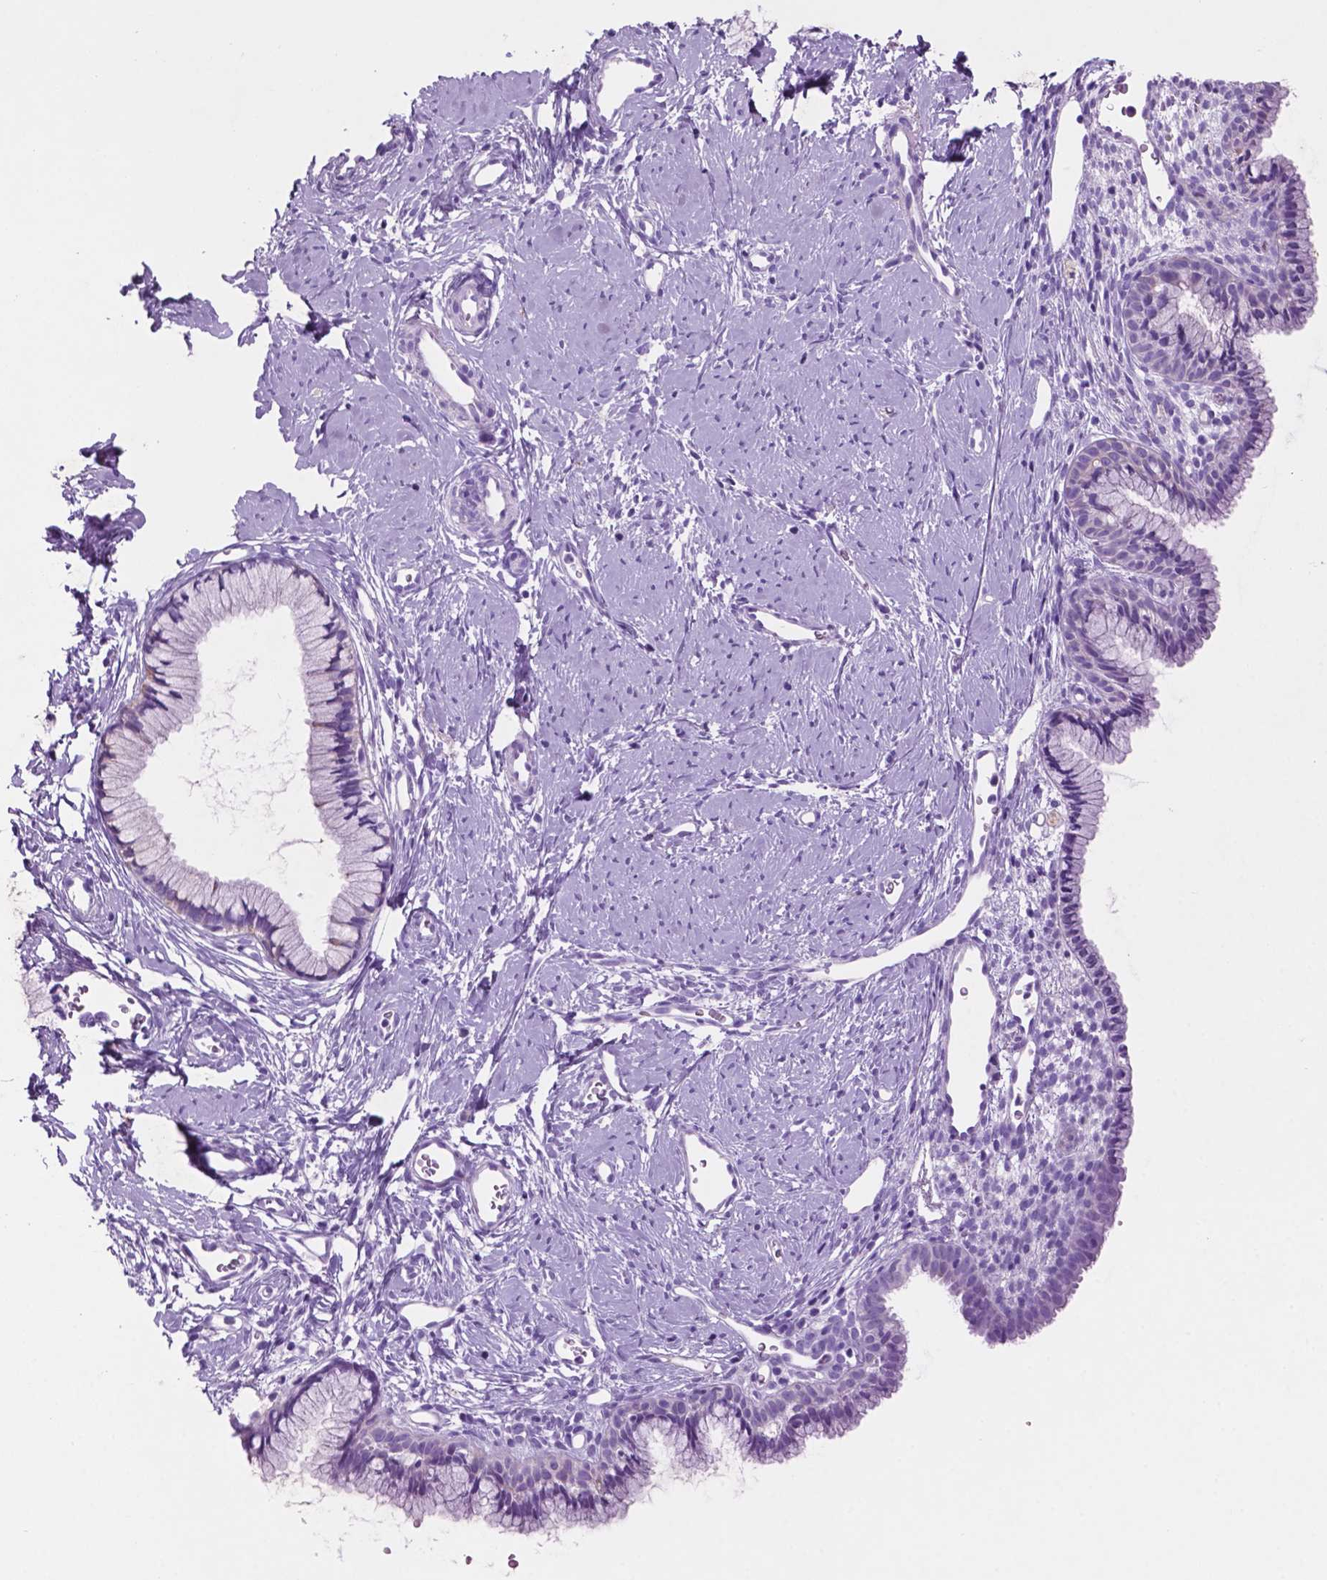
{"staining": {"intensity": "negative", "quantity": "none", "location": "none"}, "tissue": "cervix", "cell_type": "Glandular cells", "image_type": "normal", "snomed": [{"axis": "morphology", "description": "Normal tissue, NOS"}, {"axis": "topography", "description": "Cervix"}], "caption": "Immunohistochemical staining of unremarkable human cervix displays no significant expression in glandular cells. (DAB IHC, high magnification).", "gene": "POU4F1", "patient": {"sex": "female", "age": 40}}